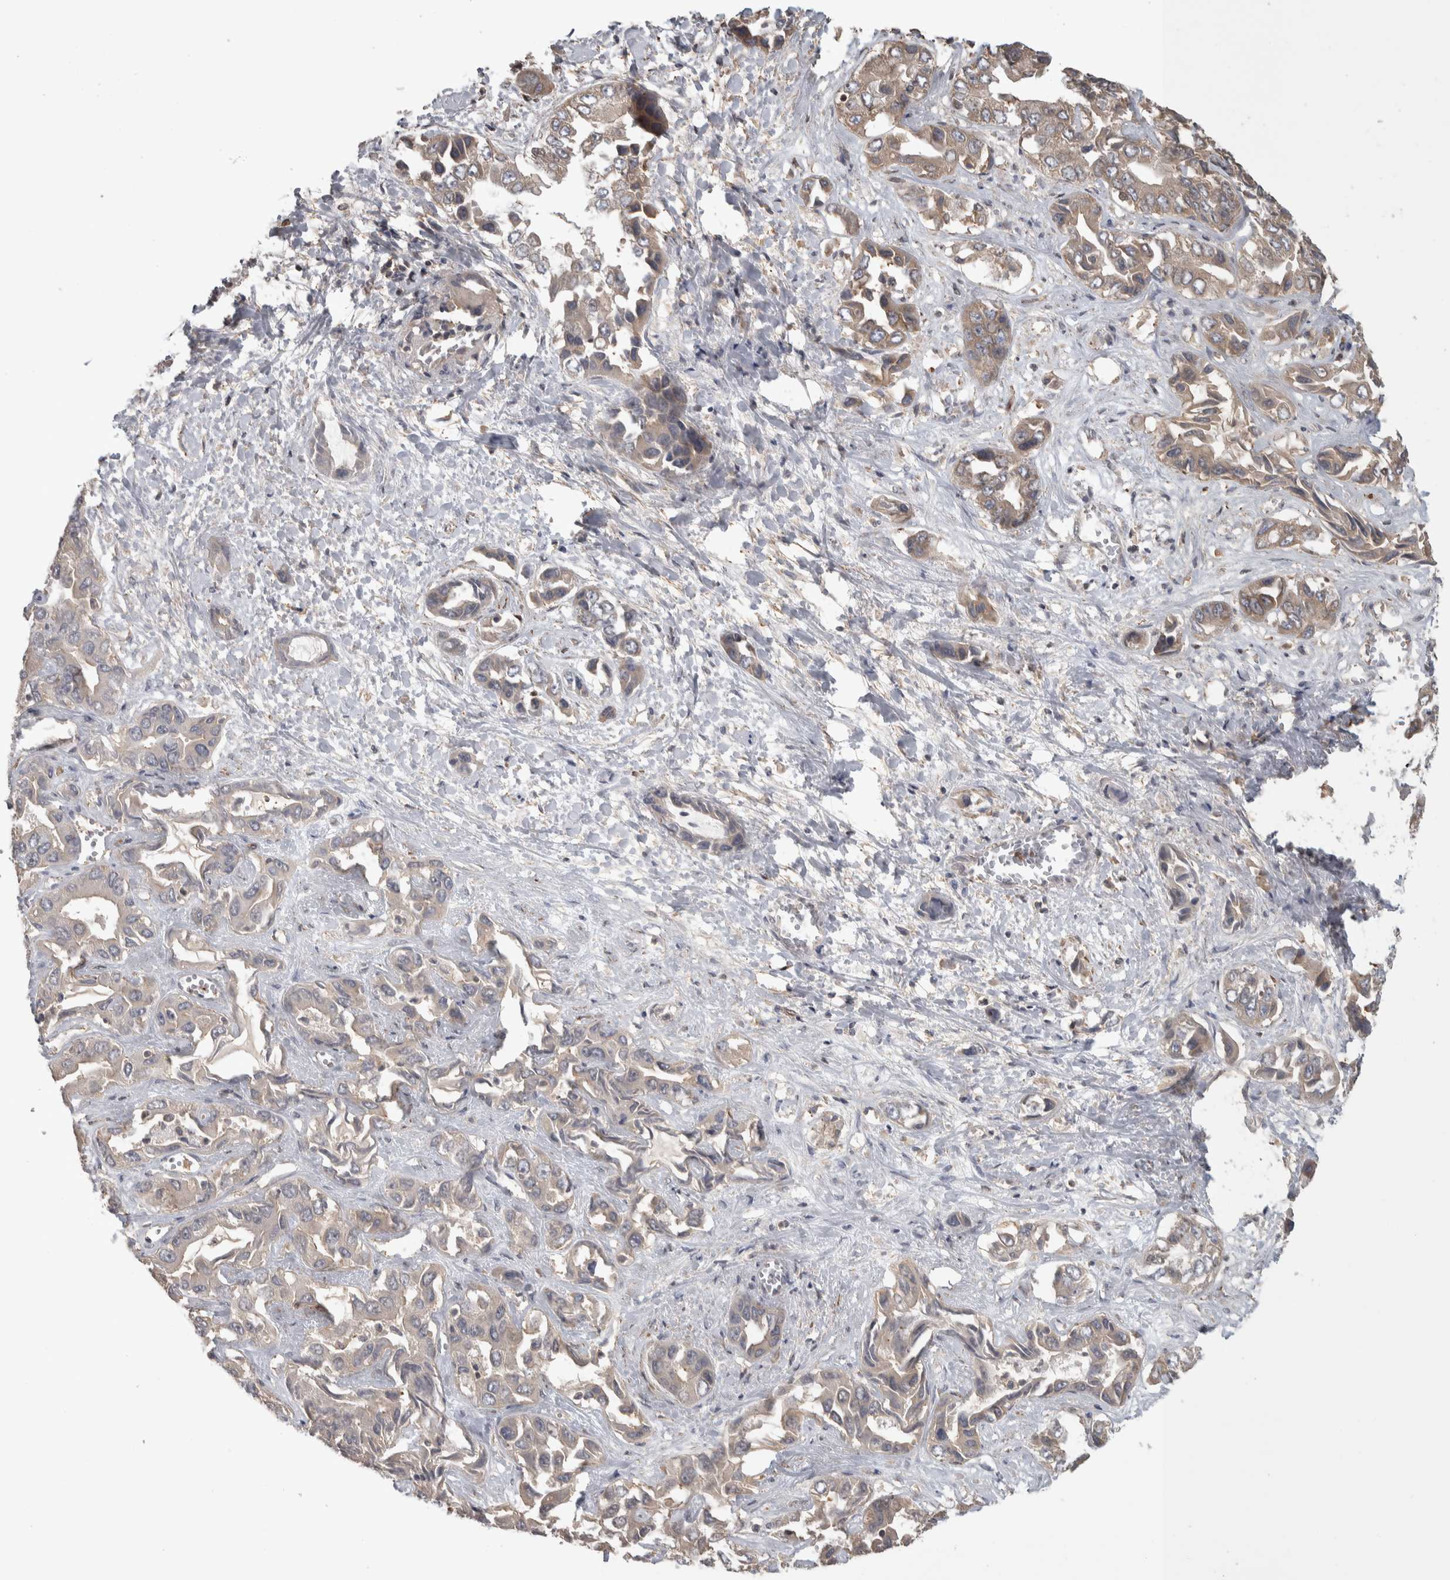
{"staining": {"intensity": "moderate", "quantity": "<25%", "location": "cytoplasmic/membranous"}, "tissue": "liver cancer", "cell_type": "Tumor cells", "image_type": "cancer", "snomed": [{"axis": "morphology", "description": "Cholangiocarcinoma"}, {"axis": "topography", "description": "Liver"}], "caption": "An immunohistochemistry (IHC) micrograph of tumor tissue is shown. Protein staining in brown highlights moderate cytoplasmic/membranous positivity in liver cancer (cholangiocarcinoma) within tumor cells.", "gene": "IFRD1", "patient": {"sex": "female", "age": 52}}